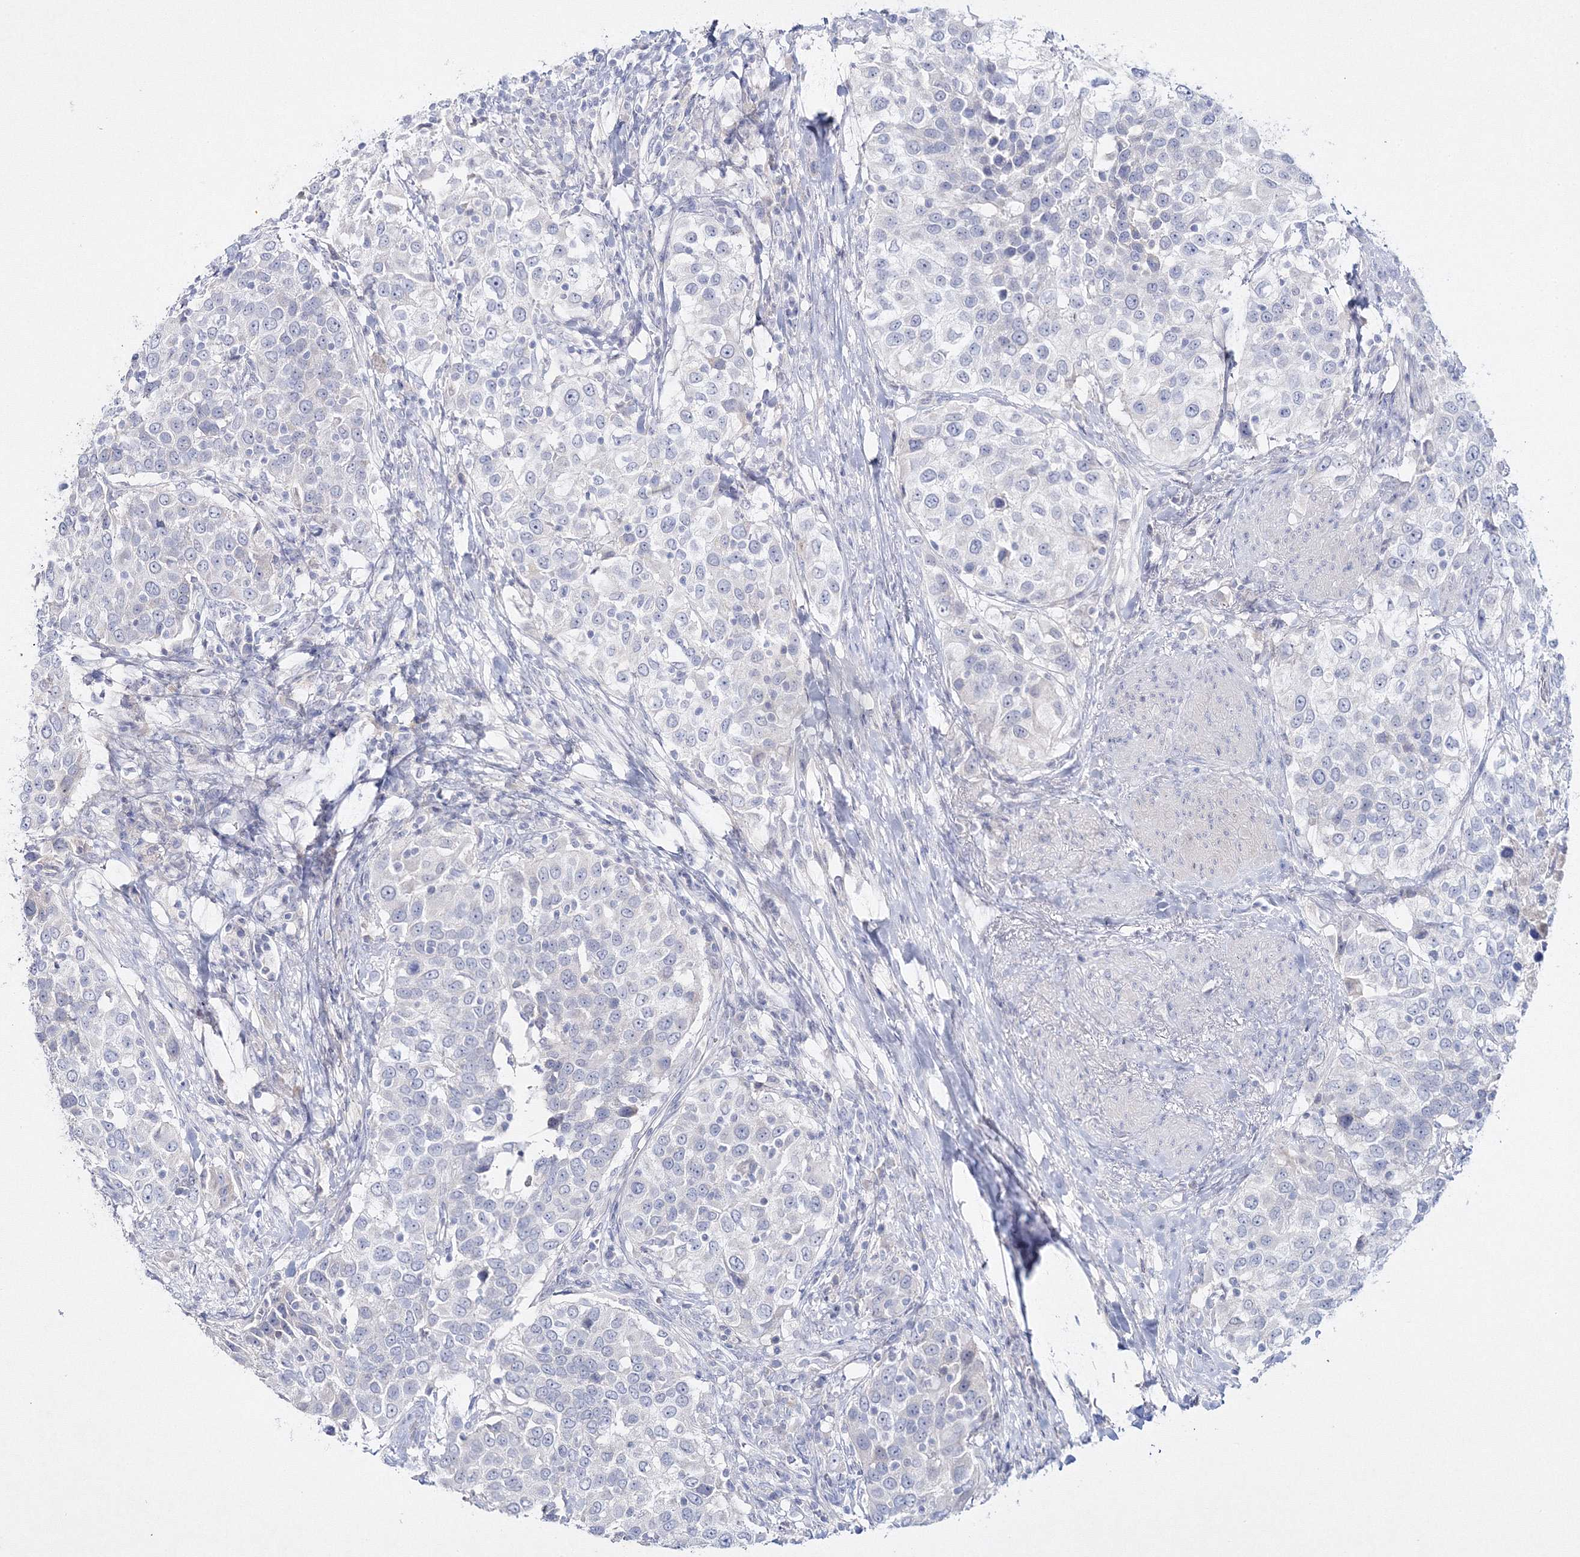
{"staining": {"intensity": "negative", "quantity": "none", "location": "none"}, "tissue": "urothelial cancer", "cell_type": "Tumor cells", "image_type": "cancer", "snomed": [{"axis": "morphology", "description": "Urothelial carcinoma, High grade"}, {"axis": "topography", "description": "Urinary bladder"}], "caption": "Immunohistochemistry (IHC) image of human urothelial cancer stained for a protein (brown), which demonstrates no expression in tumor cells.", "gene": "NEU4", "patient": {"sex": "female", "age": 80}}